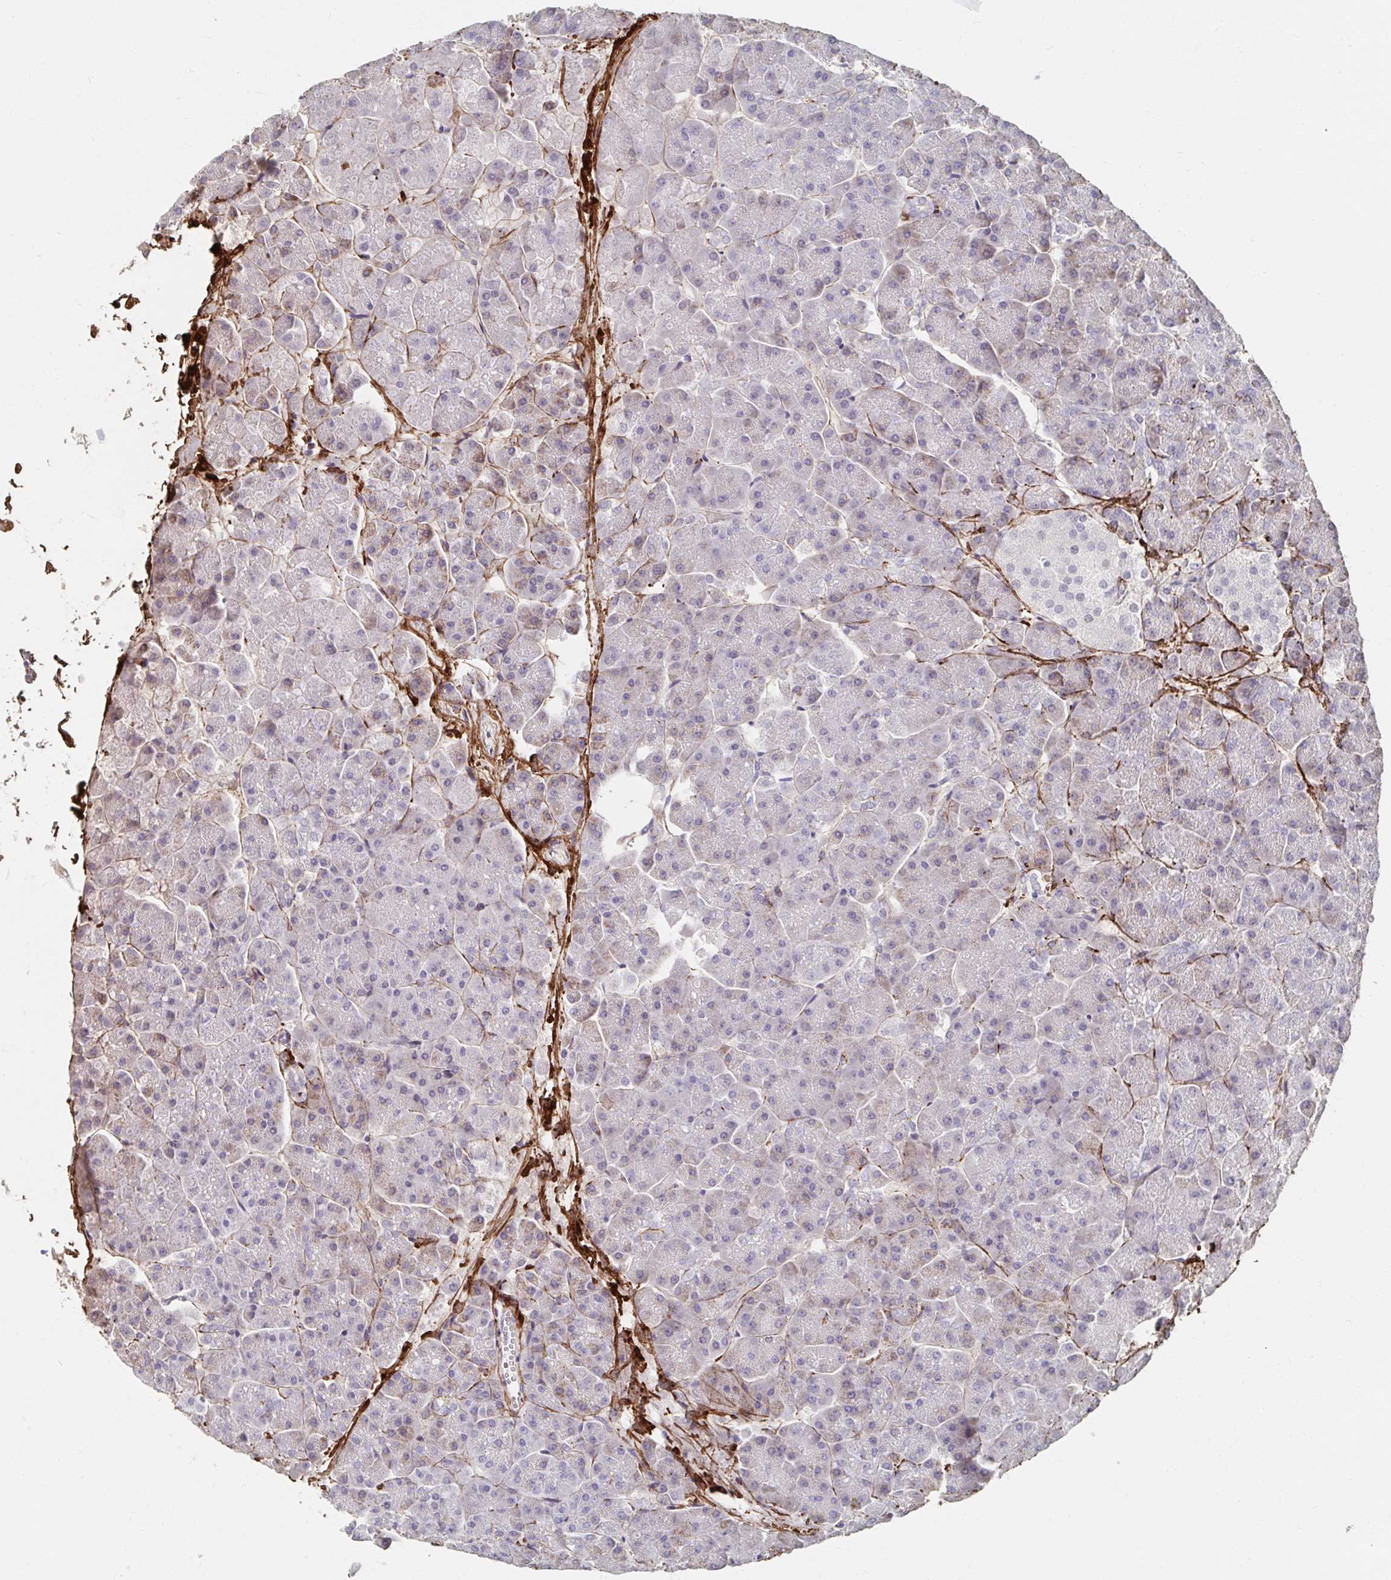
{"staining": {"intensity": "moderate", "quantity": "25%-75%", "location": "cytoplasmic/membranous"}, "tissue": "pancreas", "cell_type": "Exocrine glandular cells", "image_type": "normal", "snomed": [{"axis": "morphology", "description": "Normal tissue, NOS"}, {"axis": "topography", "description": "Pancreas"}, {"axis": "topography", "description": "Peripheral nerve tissue"}], "caption": "This image shows unremarkable pancreas stained with IHC to label a protein in brown. The cytoplasmic/membranous of exocrine glandular cells show moderate positivity for the protein. Nuclei are counter-stained blue.", "gene": "MAVS", "patient": {"sex": "male", "age": 54}}